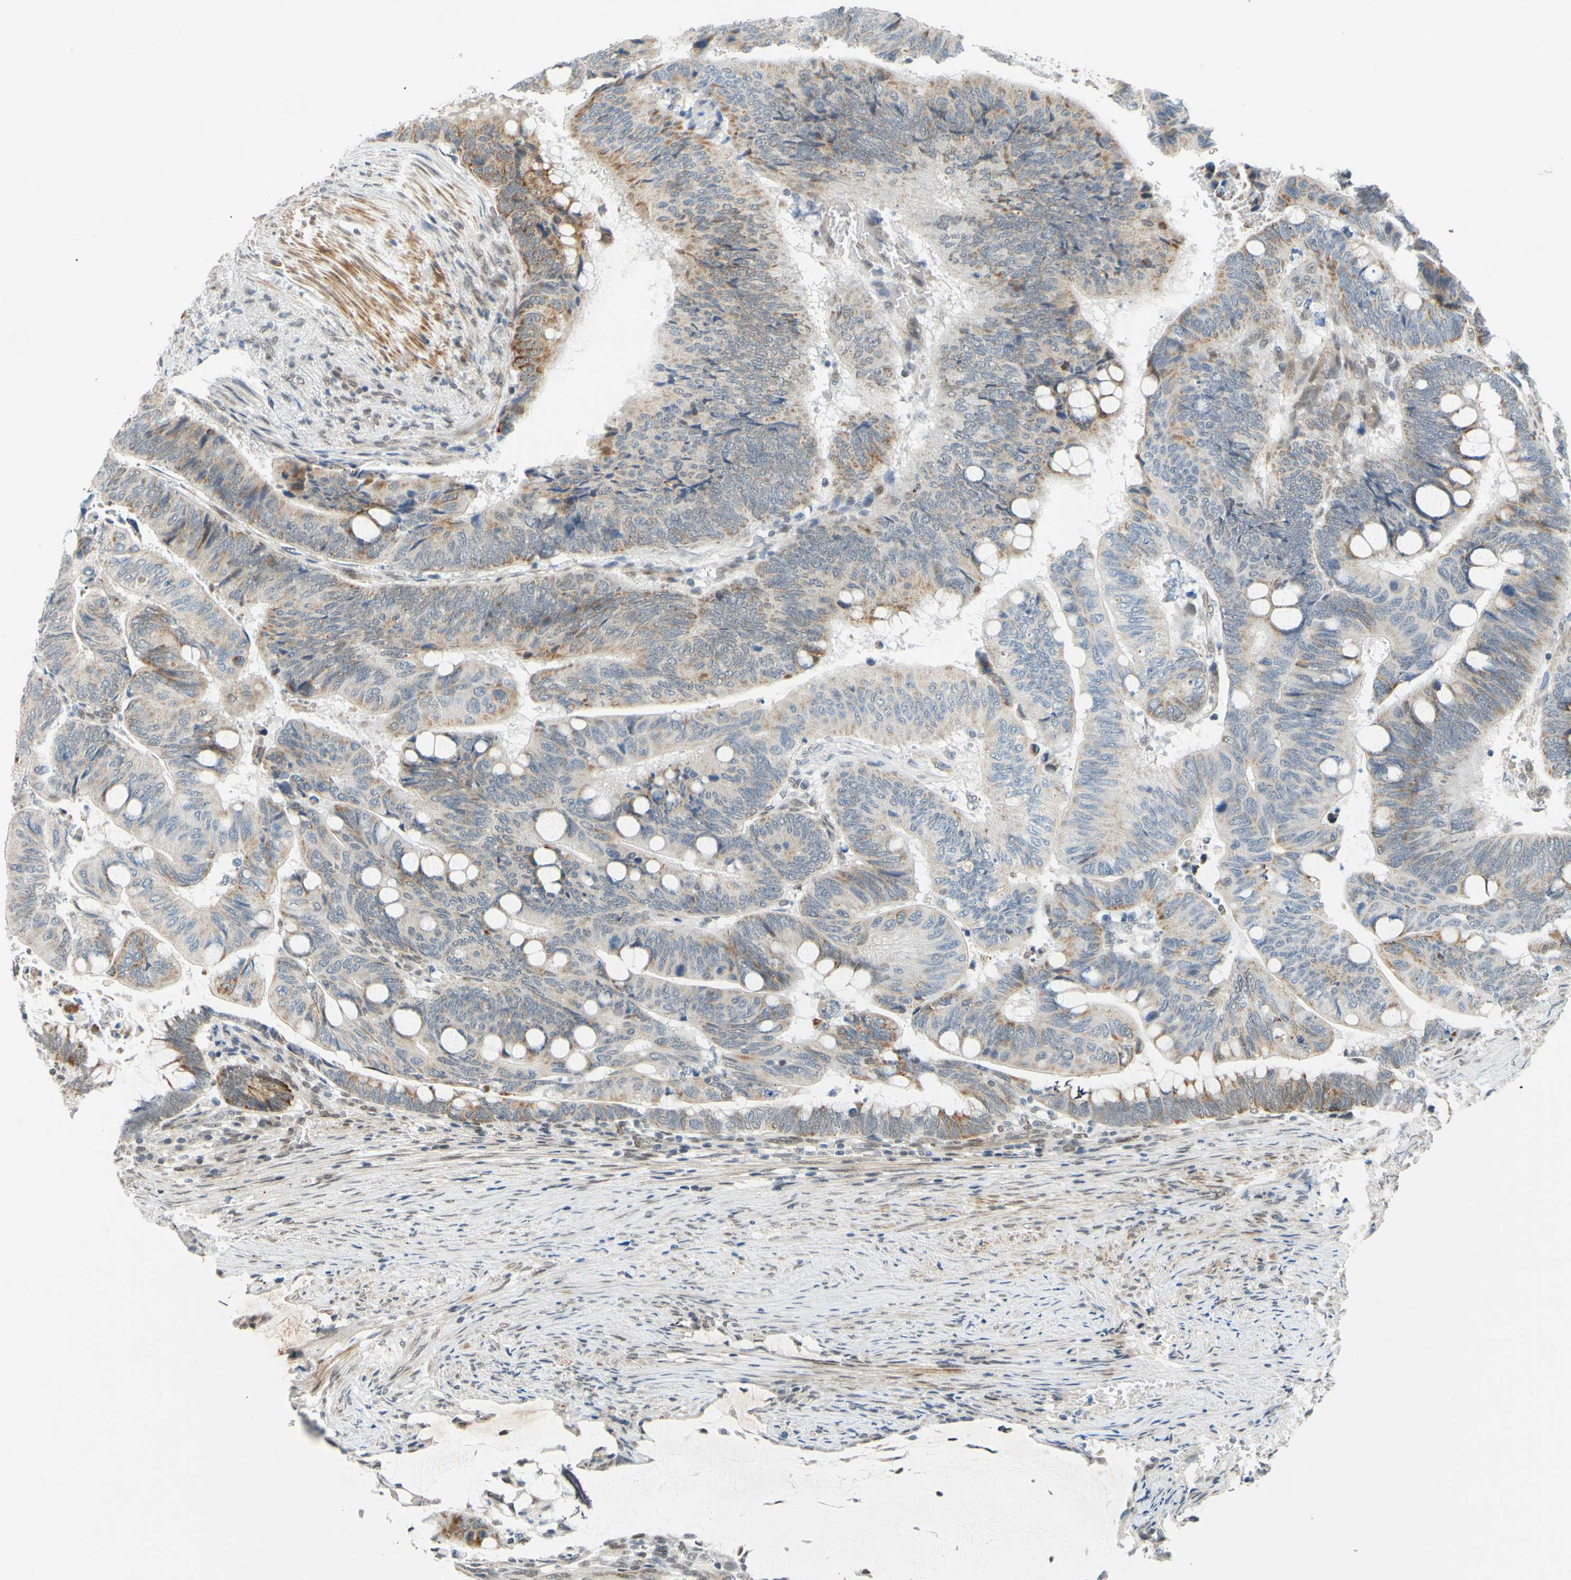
{"staining": {"intensity": "moderate", "quantity": ">75%", "location": "cytoplasmic/membranous"}, "tissue": "colorectal cancer", "cell_type": "Tumor cells", "image_type": "cancer", "snomed": [{"axis": "morphology", "description": "Normal tissue, NOS"}, {"axis": "morphology", "description": "Adenocarcinoma, NOS"}, {"axis": "topography", "description": "Rectum"}, {"axis": "topography", "description": "Peripheral nerve tissue"}], "caption": "Colorectal adenocarcinoma stained with a protein marker shows moderate staining in tumor cells.", "gene": "POGZ", "patient": {"sex": "male", "age": 92}}